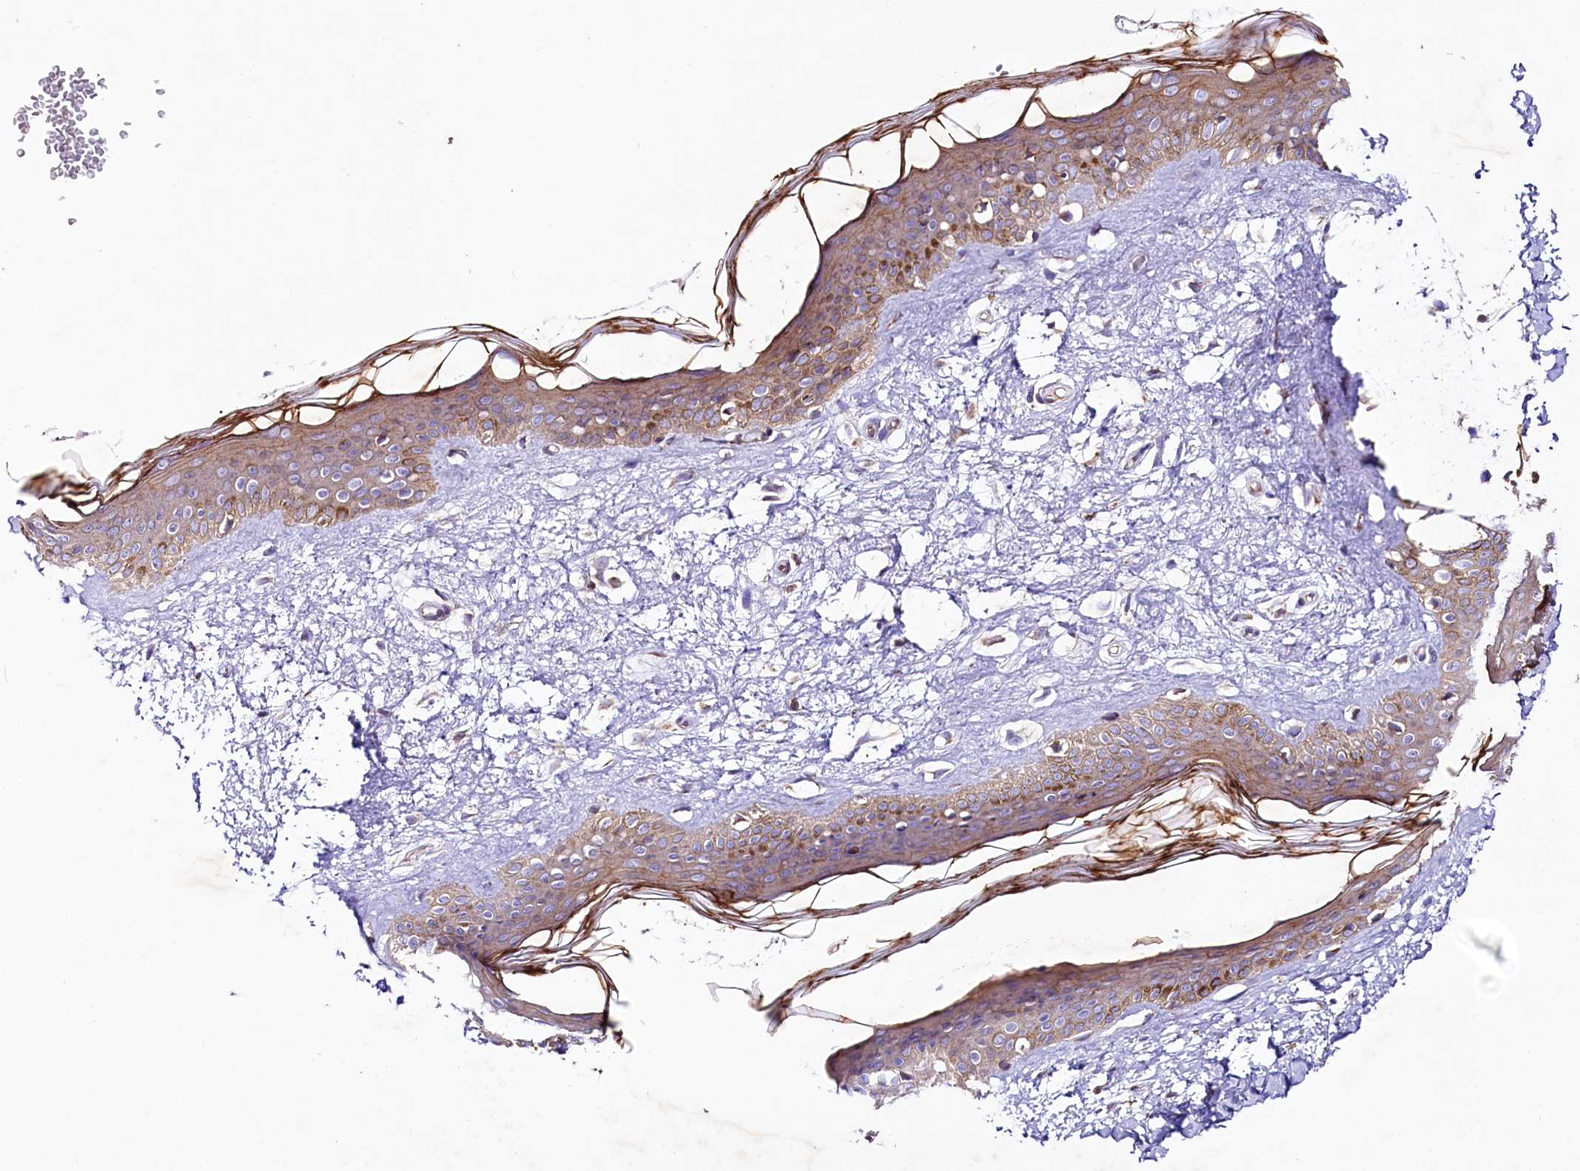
{"staining": {"intensity": "moderate", "quantity": "25%-75%", "location": "cytoplasmic/membranous"}, "tissue": "skin", "cell_type": "Fibroblasts", "image_type": "normal", "snomed": [{"axis": "morphology", "description": "Normal tissue, NOS"}, {"axis": "topography", "description": "Skin"}], "caption": "DAB (3,3'-diaminobenzidine) immunohistochemical staining of unremarkable human skin shows moderate cytoplasmic/membranous protein staining in about 25%-75% of fibroblasts. The staining was performed using DAB, with brown indicating positive protein expression. Nuclei are stained blue with hematoxylin.", "gene": "SACM1L", "patient": {"sex": "female", "age": 58}}